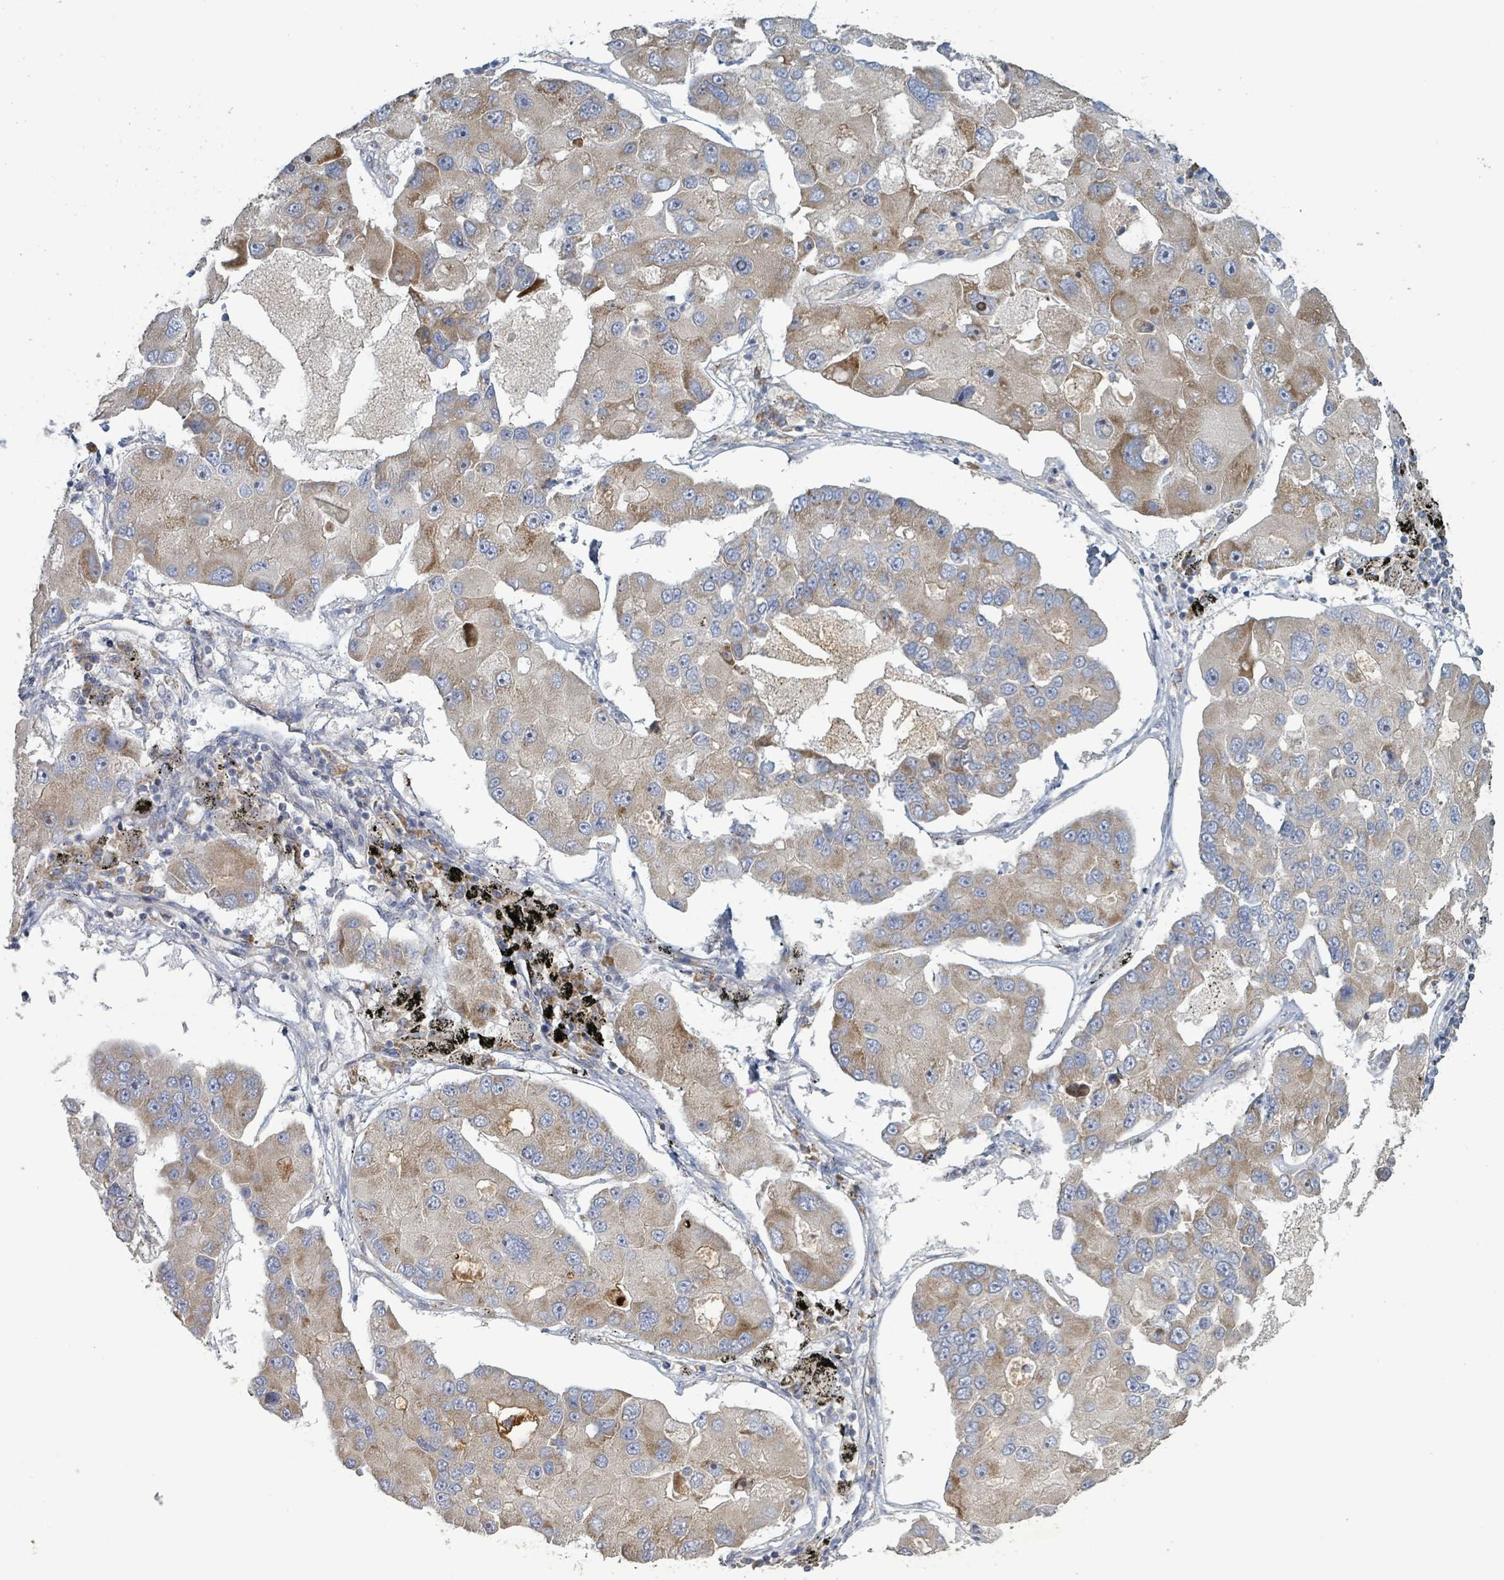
{"staining": {"intensity": "moderate", "quantity": "25%-75%", "location": "cytoplasmic/membranous"}, "tissue": "lung cancer", "cell_type": "Tumor cells", "image_type": "cancer", "snomed": [{"axis": "morphology", "description": "Adenocarcinoma, NOS"}, {"axis": "topography", "description": "Lung"}], "caption": "High-power microscopy captured an immunohistochemistry micrograph of adenocarcinoma (lung), revealing moderate cytoplasmic/membranous positivity in approximately 25%-75% of tumor cells.", "gene": "RPL32", "patient": {"sex": "female", "age": 54}}